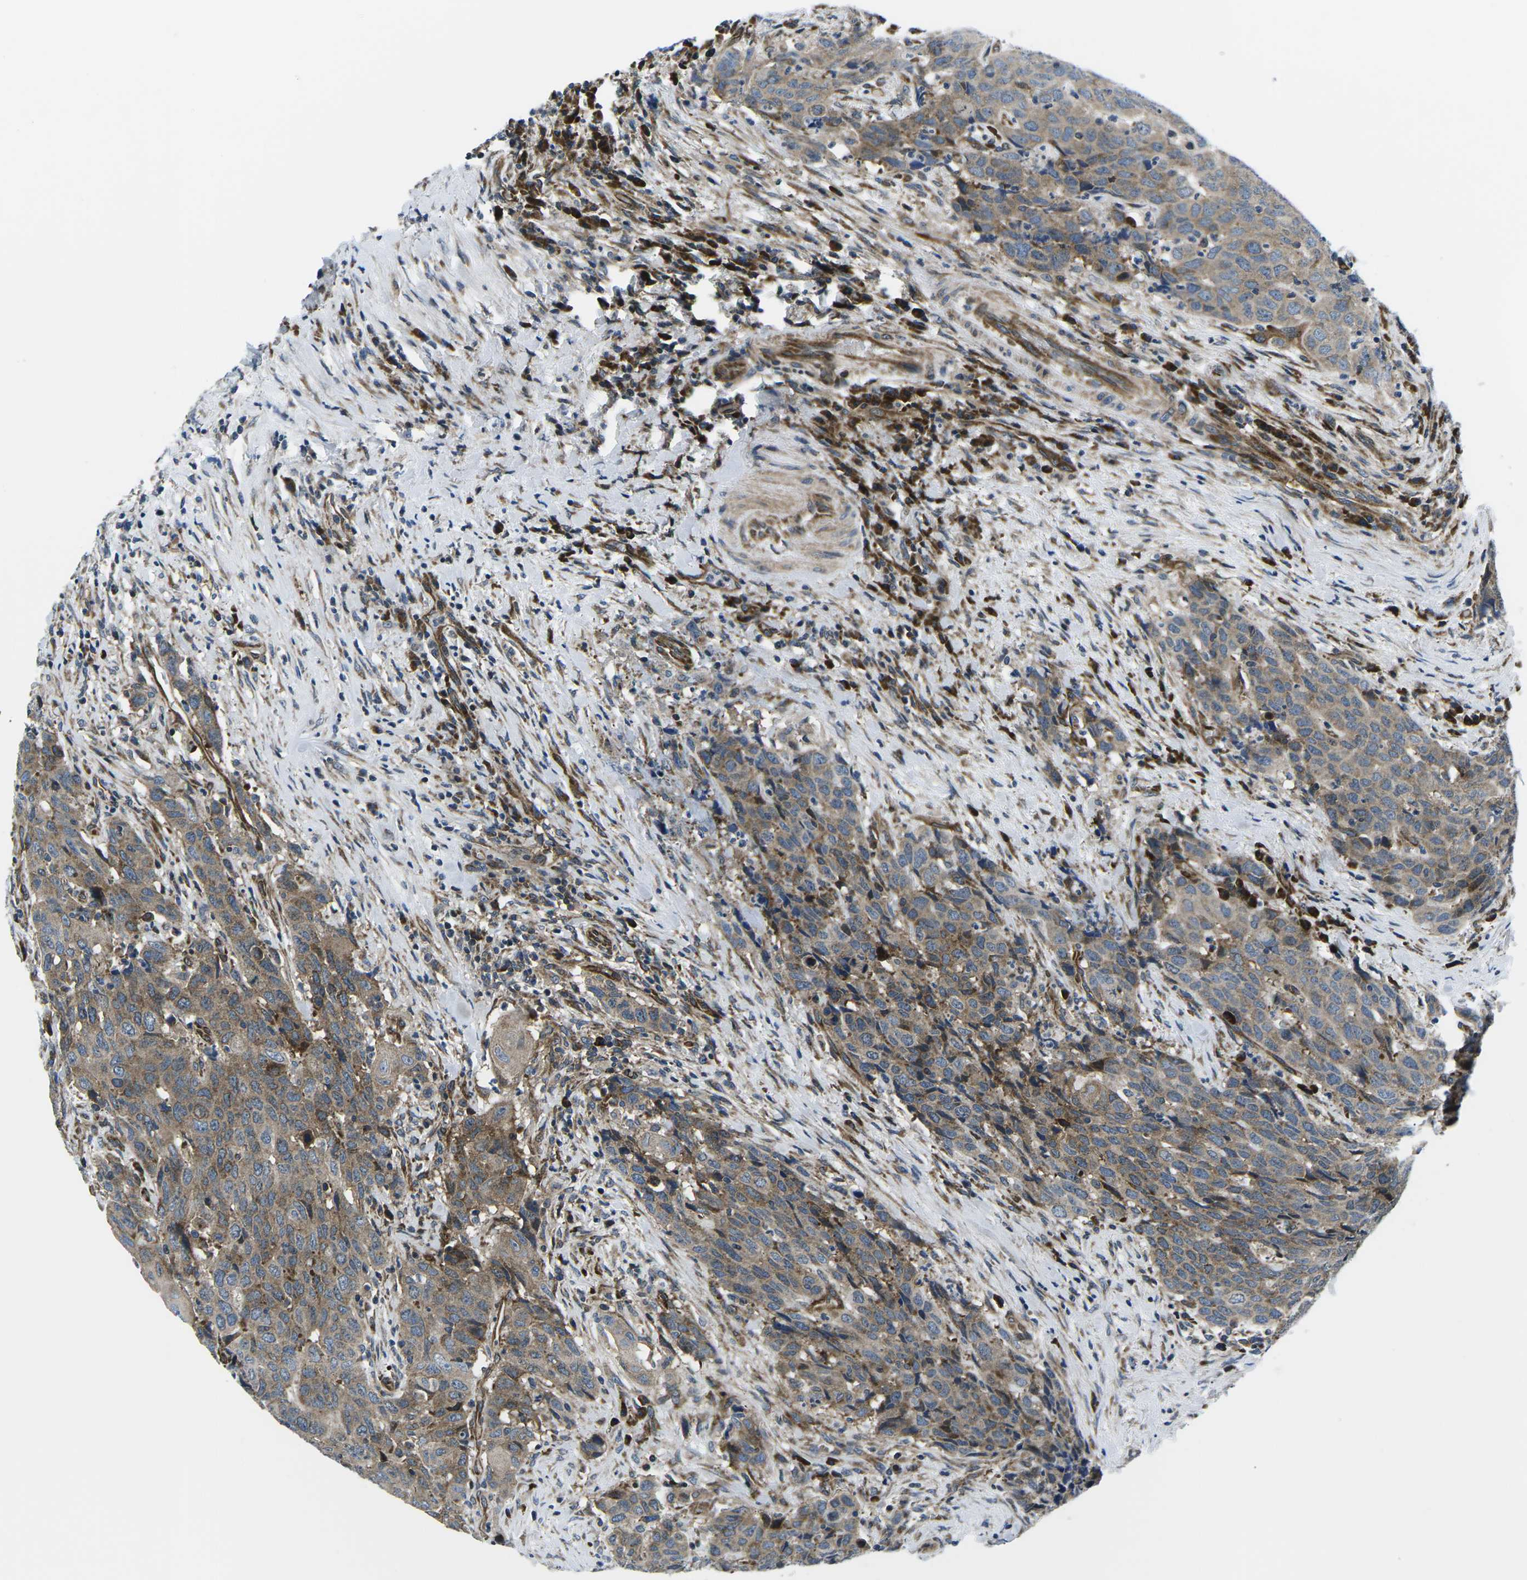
{"staining": {"intensity": "weak", "quantity": ">75%", "location": "cytoplasmic/membranous"}, "tissue": "head and neck cancer", "cell_type": "Tumor cells", "image_type": "cancer", "snomed": [{"axis": "morphology", "description": "Squamous cell carcinoma, NOS"}, {"axis": "topography", "description": "Head-Neck"}], "caption": "Weak cytoplasmic/membranous positivity is seen in about >75% of tumor cells in squamous cell carcinoma (head and neck).", "gene": "EIF4E", "patient": {"sex": "male", "age": 66}}